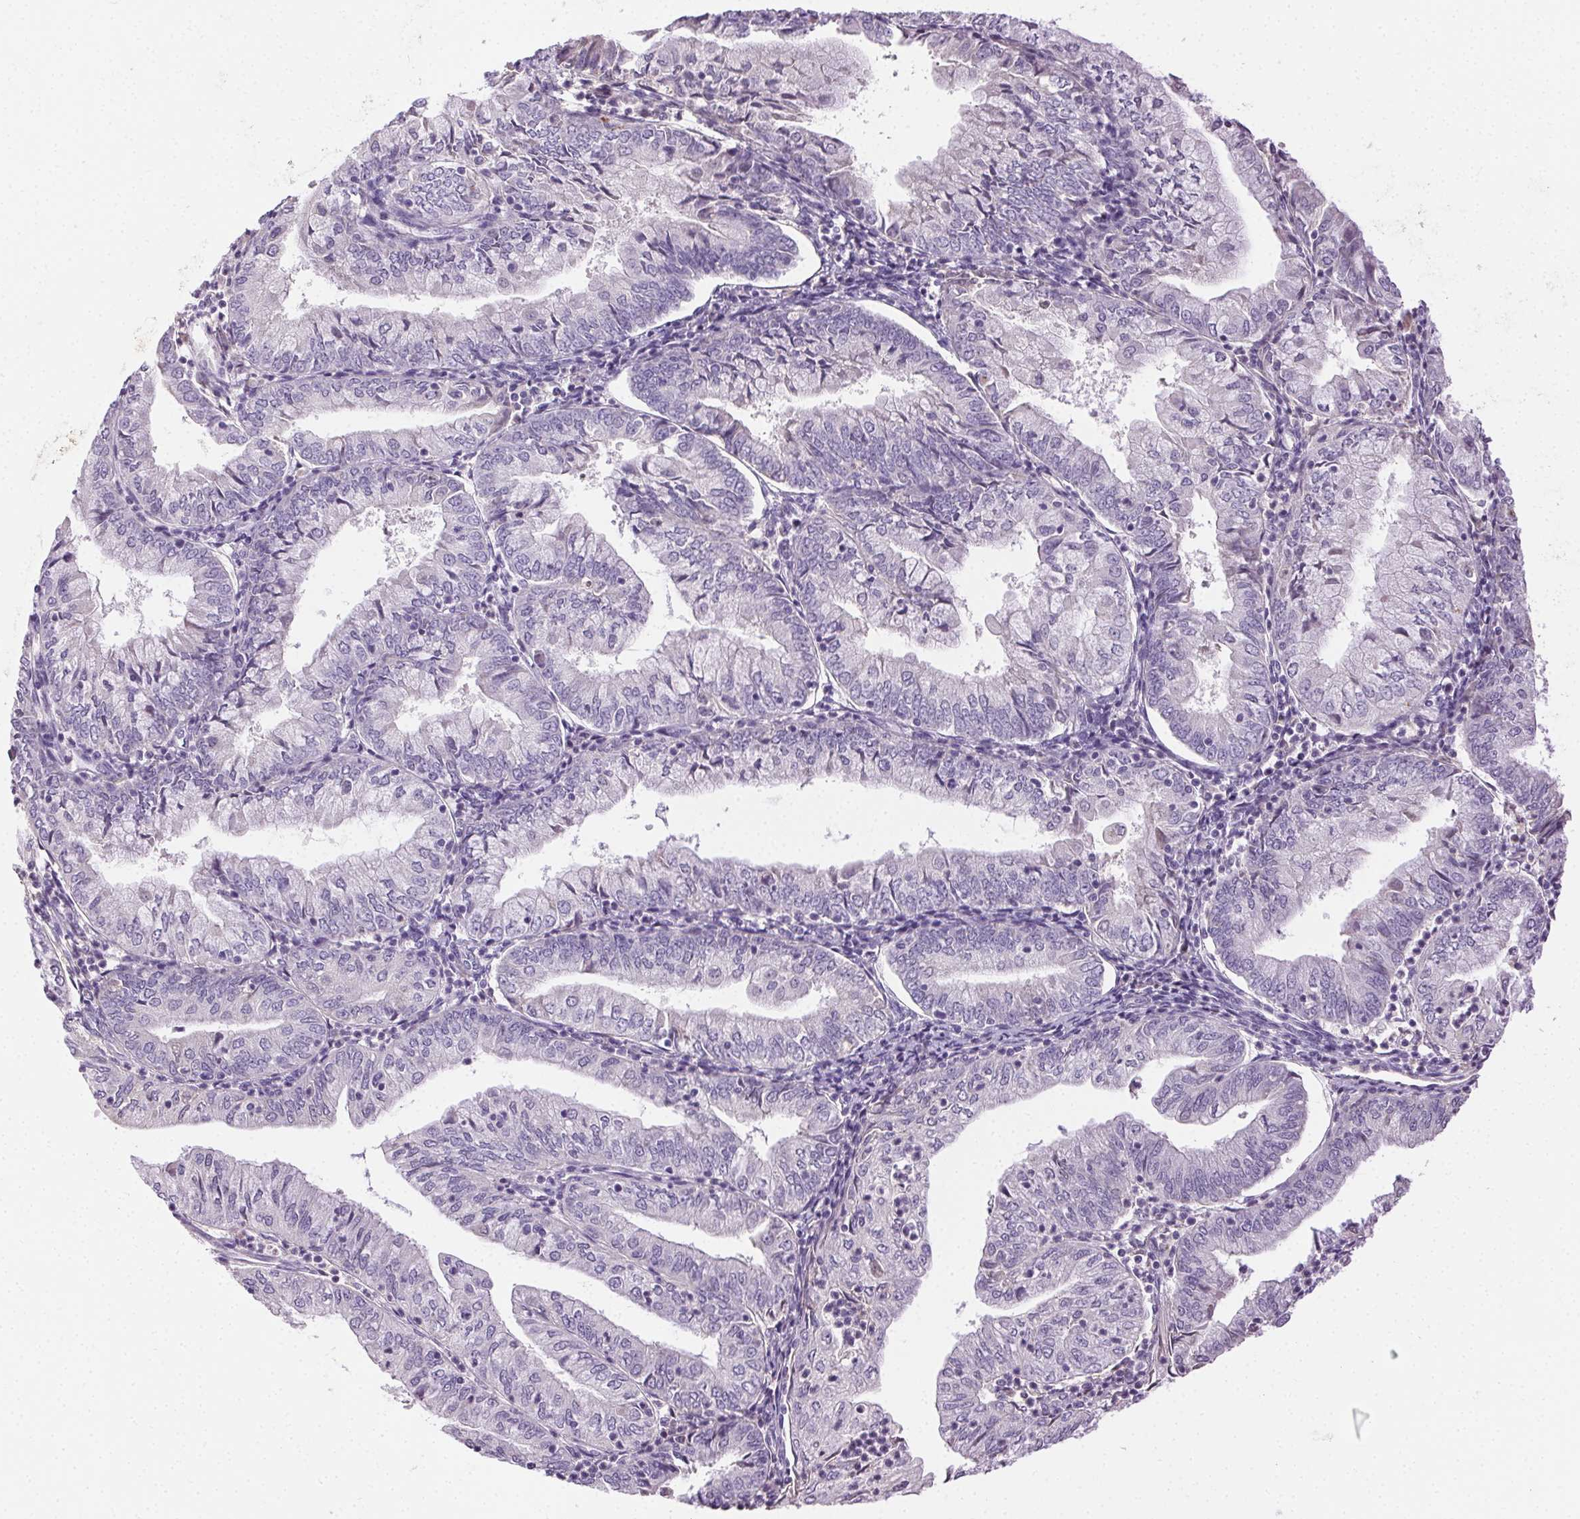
{"staining": {"intensity": "negative", "quantity": "none", "location": "none"}, "tissue": "endometrial cancer", "cell_type": "Tumor cells", "image_type": "cancer", "snomed": [{"axis": "morphology", "description": "Adenocarcinoma, NOS"}, {"axis": "topography", "description": "Endometrium"}], "caption": "Immunohistochemistry photomicrograph of neoplastic tissue: human endometrial adenocarcinoma stained with DAB (3,3'-diaminobenzidine) exhibits no significant protein staining in tumor cells. (Stains: DAB immunohistochemistry (IHC) with hematoxylin counter stain, Microscopy: brightfield microscopy at high magnification).", "gene": "BPIFB2", "patient": {"sex": "female", "age": 55}}